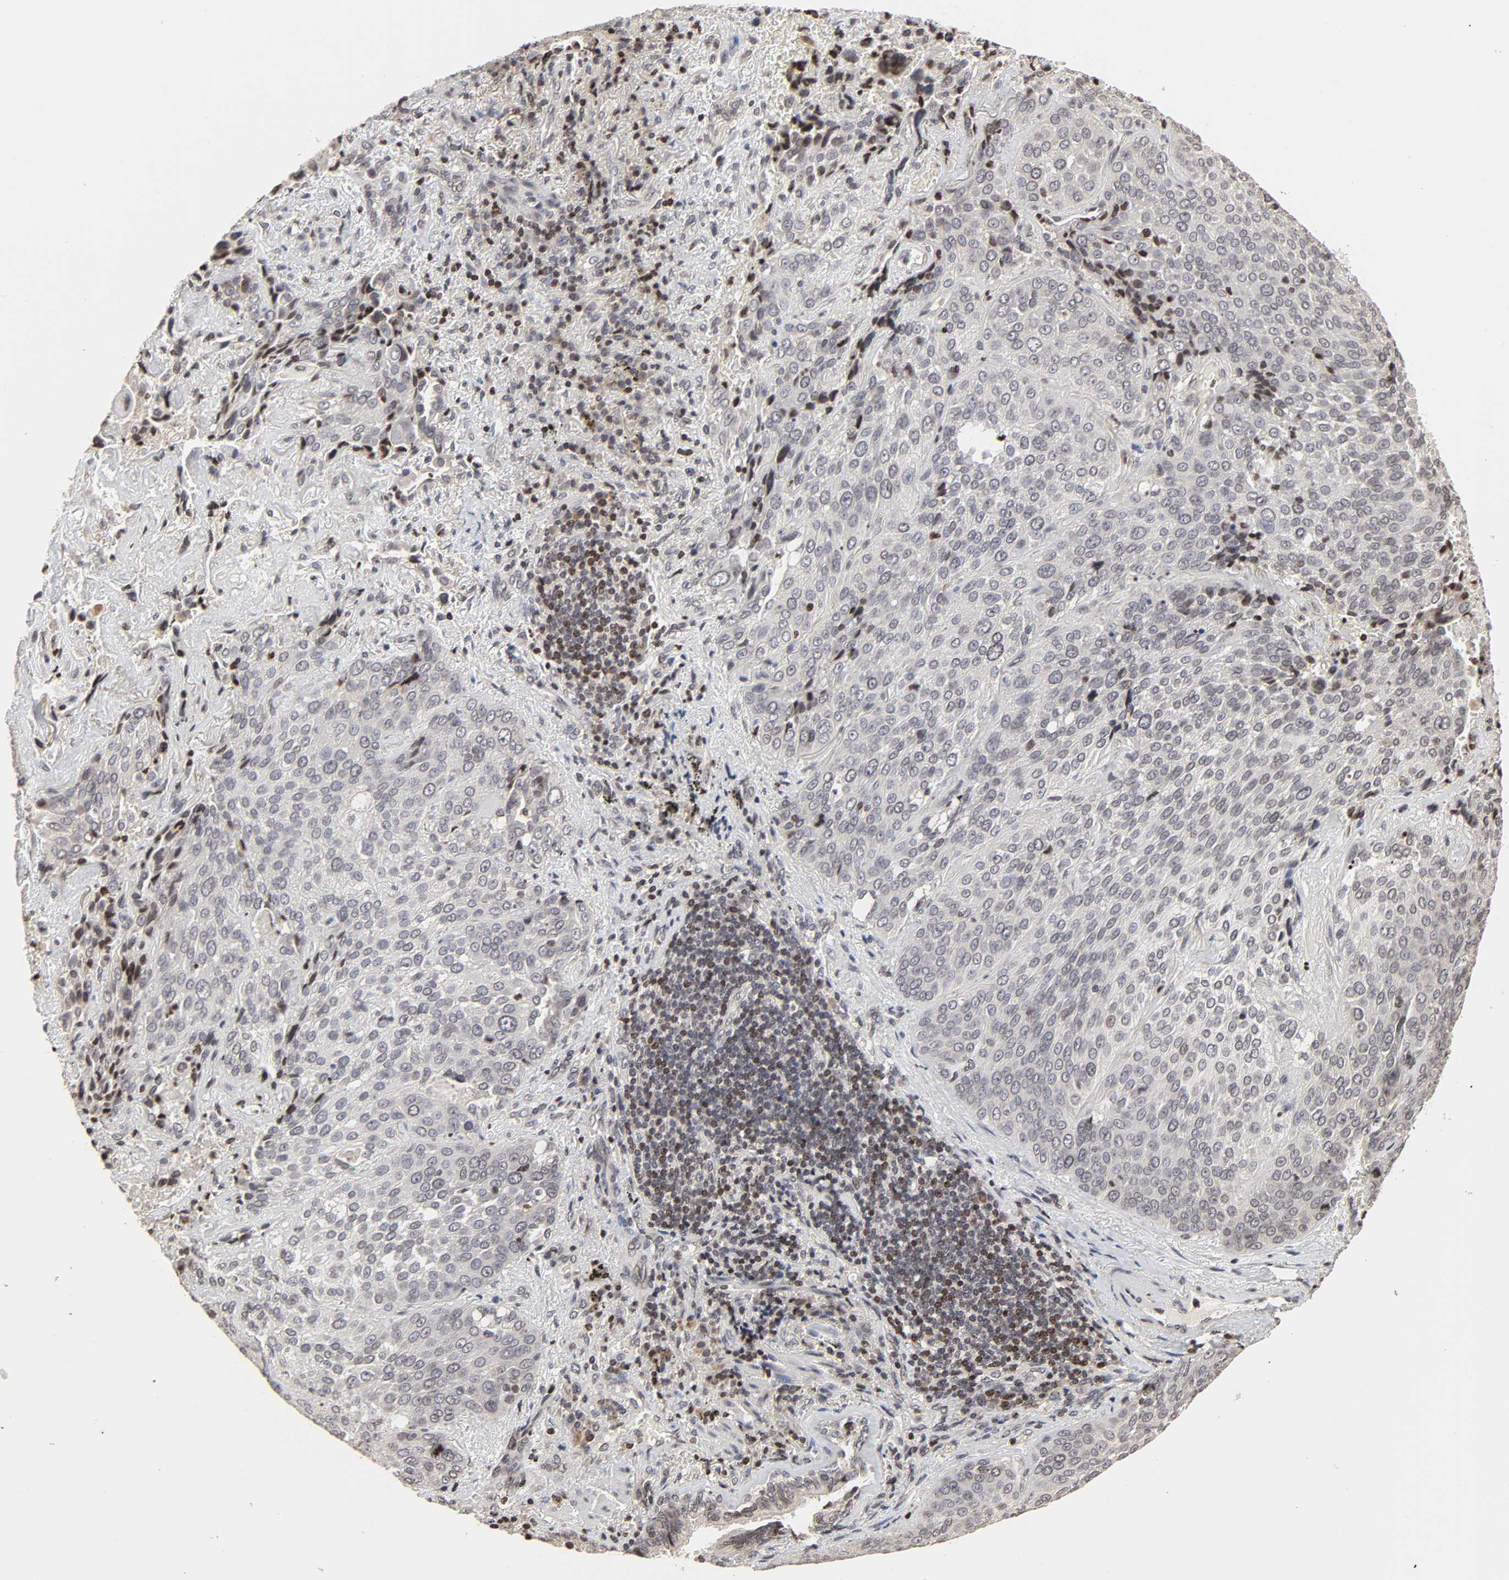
{"staining": {"intensity": "negative", "quantity": "none", "location": "none"}, "tissue": "lung cancer", "cell_type": "Tumor cells", "image_type": "cancer", "snomed": [{"axis": "morphology", "description": "Squamous cell carcinoma, NOS"}, {"axis": "topography", "description": "Lung"}], "caption": "An image of lung cancer (squamous cell carcinoma) stained for a protein shows no brown staining in tumor cells. (IHC, brightfield microscopy, high magnification).", "gene": "ZNF473", "patient": {"sex": "male", "age": 54}}